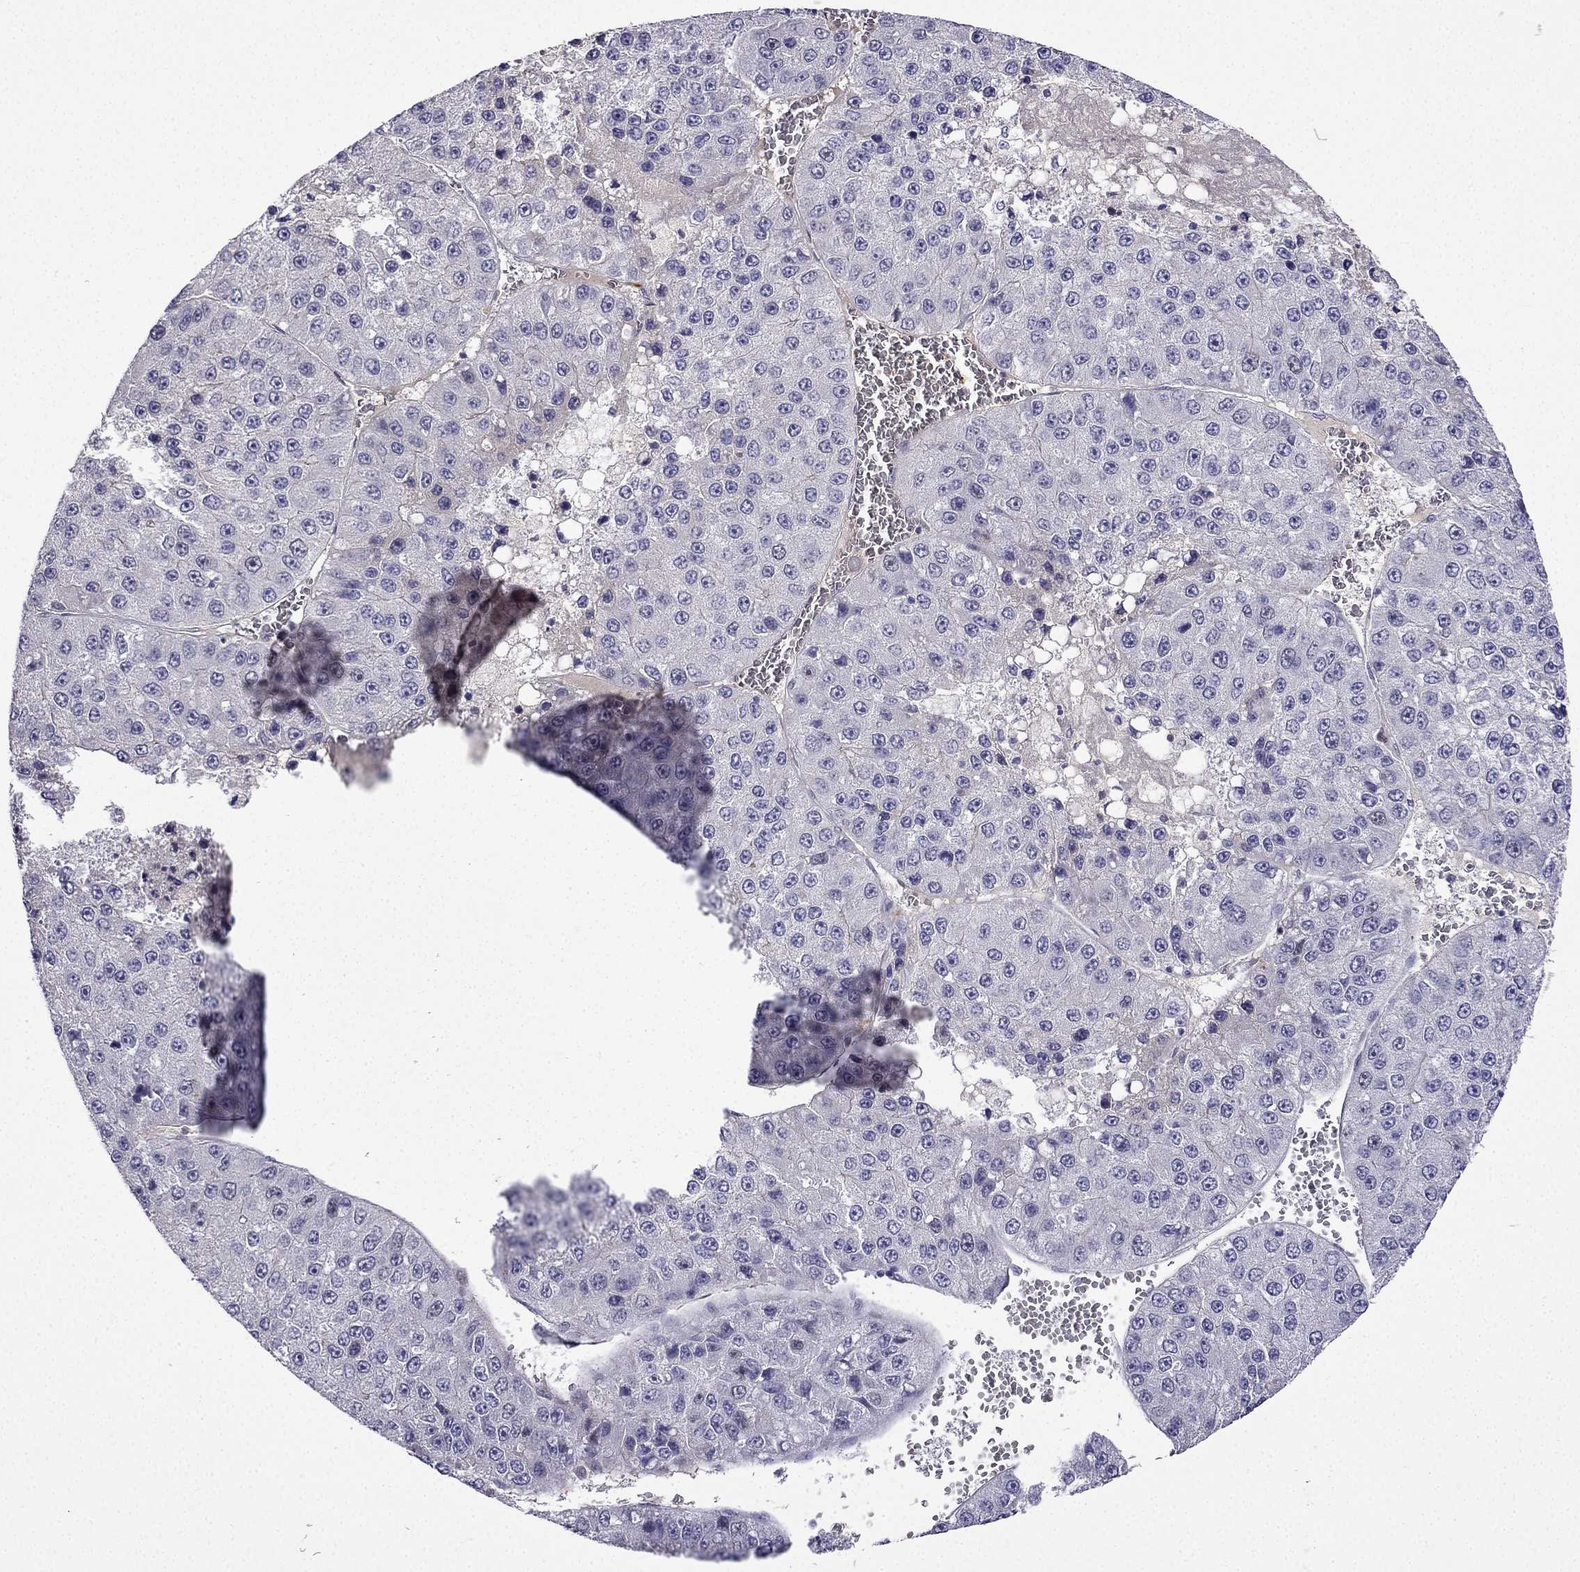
{"staining": {"intensity": "negative", "quantity": "none", "location": "none"}, "tissue": "liver cancer", "cell_type": "Tumor cells", "image_type": "cancer", "snomed": [{"axis": "morphology", "description": "Carcinoma, Hepatocellular, NOS"}, {"axis": "topography", "description": "Liver"}], "caption": "Tumor cells show no significant protein staining in liver hepatocellular carcinoma.", "gene": "UHRF1", "patient": {"sex": "female", "age": 73}}